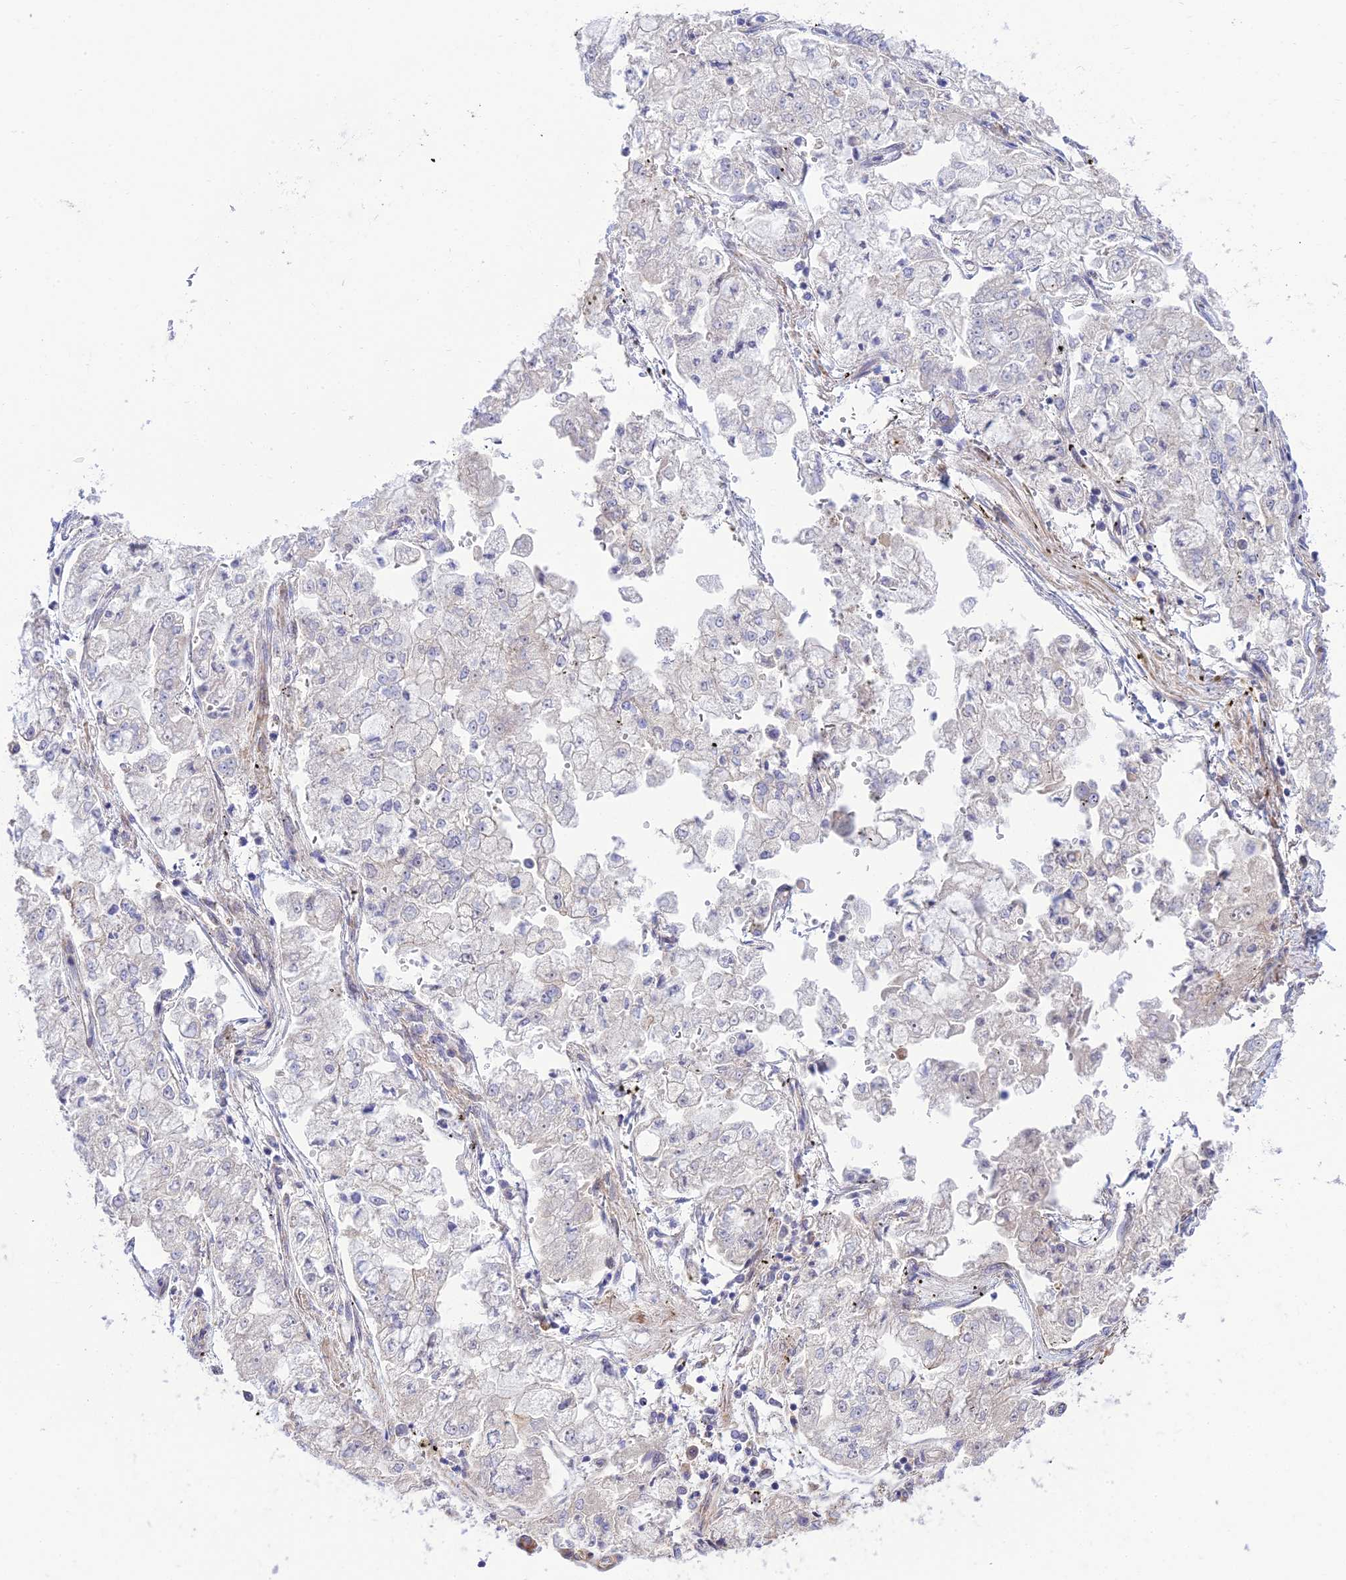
{"staining": {"intensity": "negative", "quantity": "none", "location": "none"}, "tissue": "stomach cancer", "cell_type": "Tumor cells", "image_type": "cancer", "snomed": [{"axis": "morphology", "description": "Adenocarcinoma, NOS"}, {"axis": "topography", "description": "Stomach"}], "caption": "Protein analysis of stomach adenocarcinoma reveals no significant positivity in tumor cells.", "gene": "ZNF584", "patient": {"sex": "male", "age": 76}}